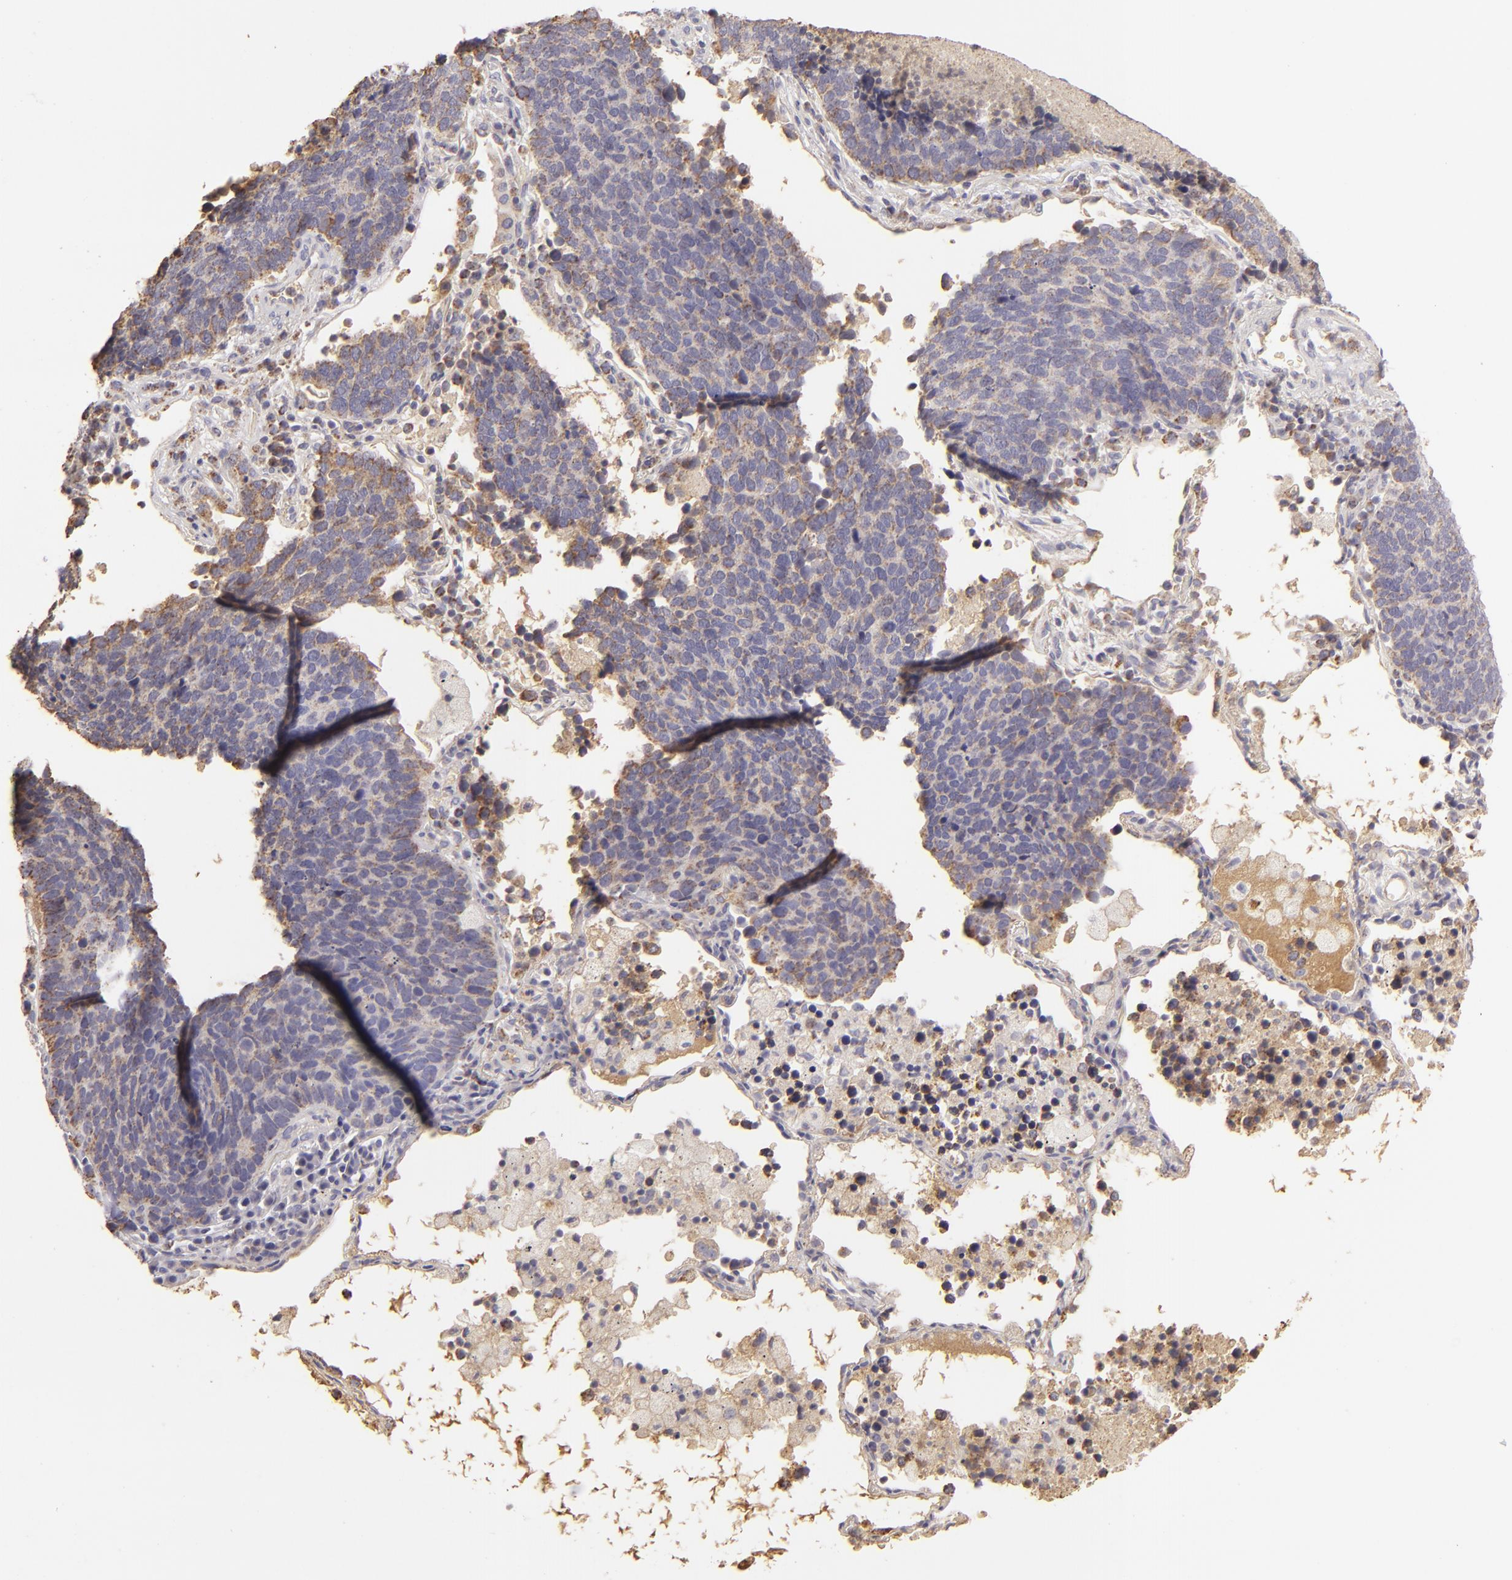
{"staining": {"intensity": "weak", "quantity": ">75%", "location": "cytoplasmic/membranous"}, "tissue": "lung cancer", "cell_type": "Tumor cells", "image_type": "cancer", "snomed": [{"axis": "morphology", "description": "Neoplasm, malignant, NOS"}, {"axis": "topography", "description": "Lung"}], "caption": "Immunohistochemical staining of human lung cancer shows low levels of weak cytoplasmic/membranous protein staining in about >75% of tumor cells. Using DAB (brown) and hematoxylin (blue) stains, captured at high magnification using brightfield microscopy.", "gene": "CFB", "patient": {"sex": "female", "age": 75}}